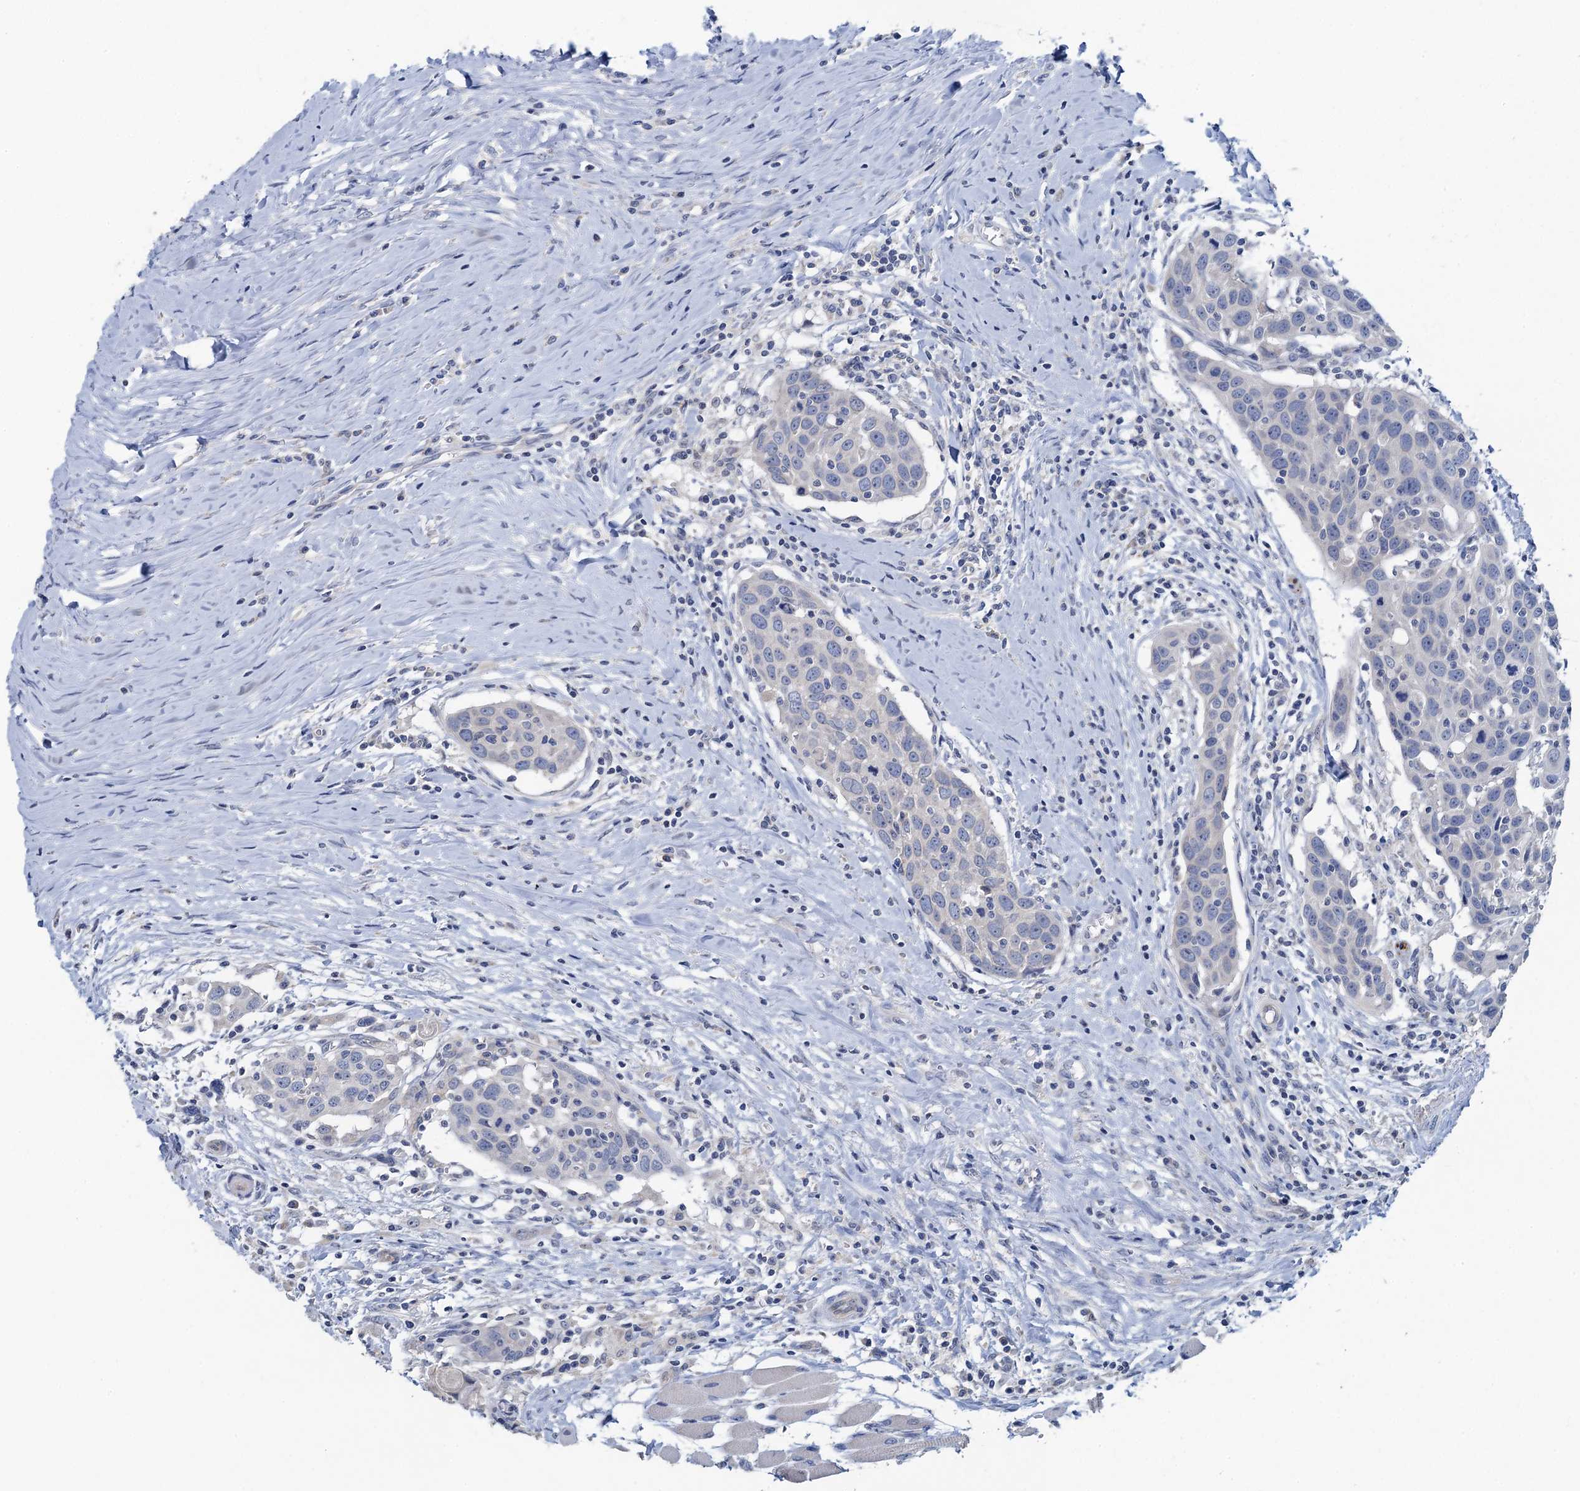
{"staining": {"intensity": "negative", "quantity": "none", "location": "none"}, "tissue": "head and neck cancer", "cell_type": "Tumor cells", "image_type": "cancer", "snomed": [{"axis": "morphology", "description": "Squamous cell carcinoma, NOS"}, {"axis": "topography", "description": "Oral tissue"}, {"axis": "topography", "description": "Head-Neck"}], "caption": "Protein analysis of squamous cell carcinoma (head and neck) reveals no significant expression in tumor cells. (Immunohistochemistry, brightfield microscopy, high magnification).", "gene": "PLLP", "patient": {"sex": "female", "age": 50}}